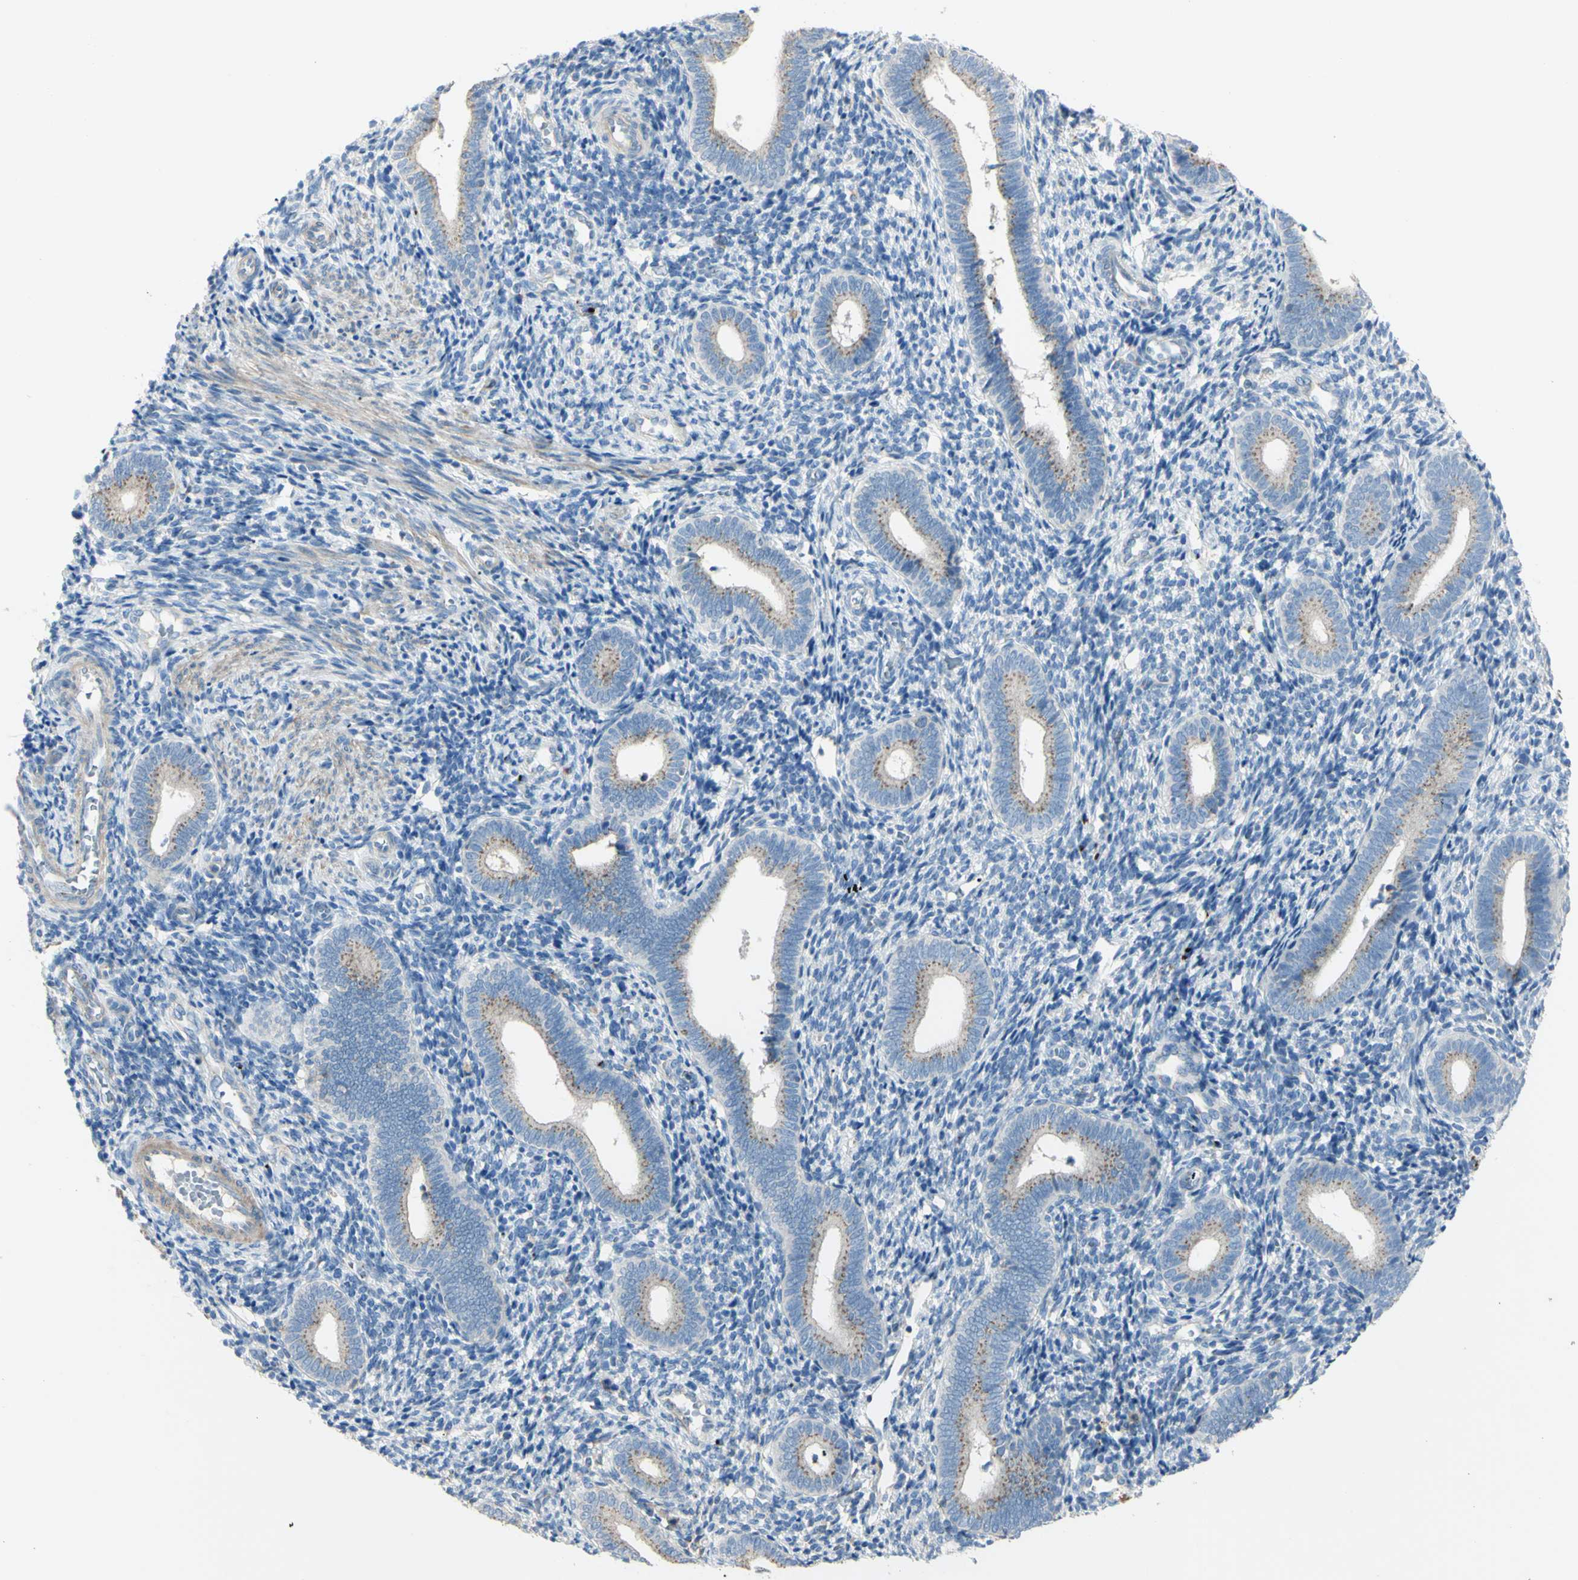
{"staining": {"intensity": "negative", "quantity": "none", "location": "none"}, "tissue": "endometrium", "cell_type": "Cells in endometrial stroma", "image_type": "normal", "snomed": [{"axis": "morphology", "description": "Normal tissue, NOS"}, {"axis": "topography", "description": "Uterus"}, {"axis": "topography", "description": "Endometrium"}], "caption": "The immunohistochemistry image has no significant positivity in cells in endometrial stroma of endometrium.", "gene": "B4GALT3", "patient": {"sex": "female", "age": 33}}